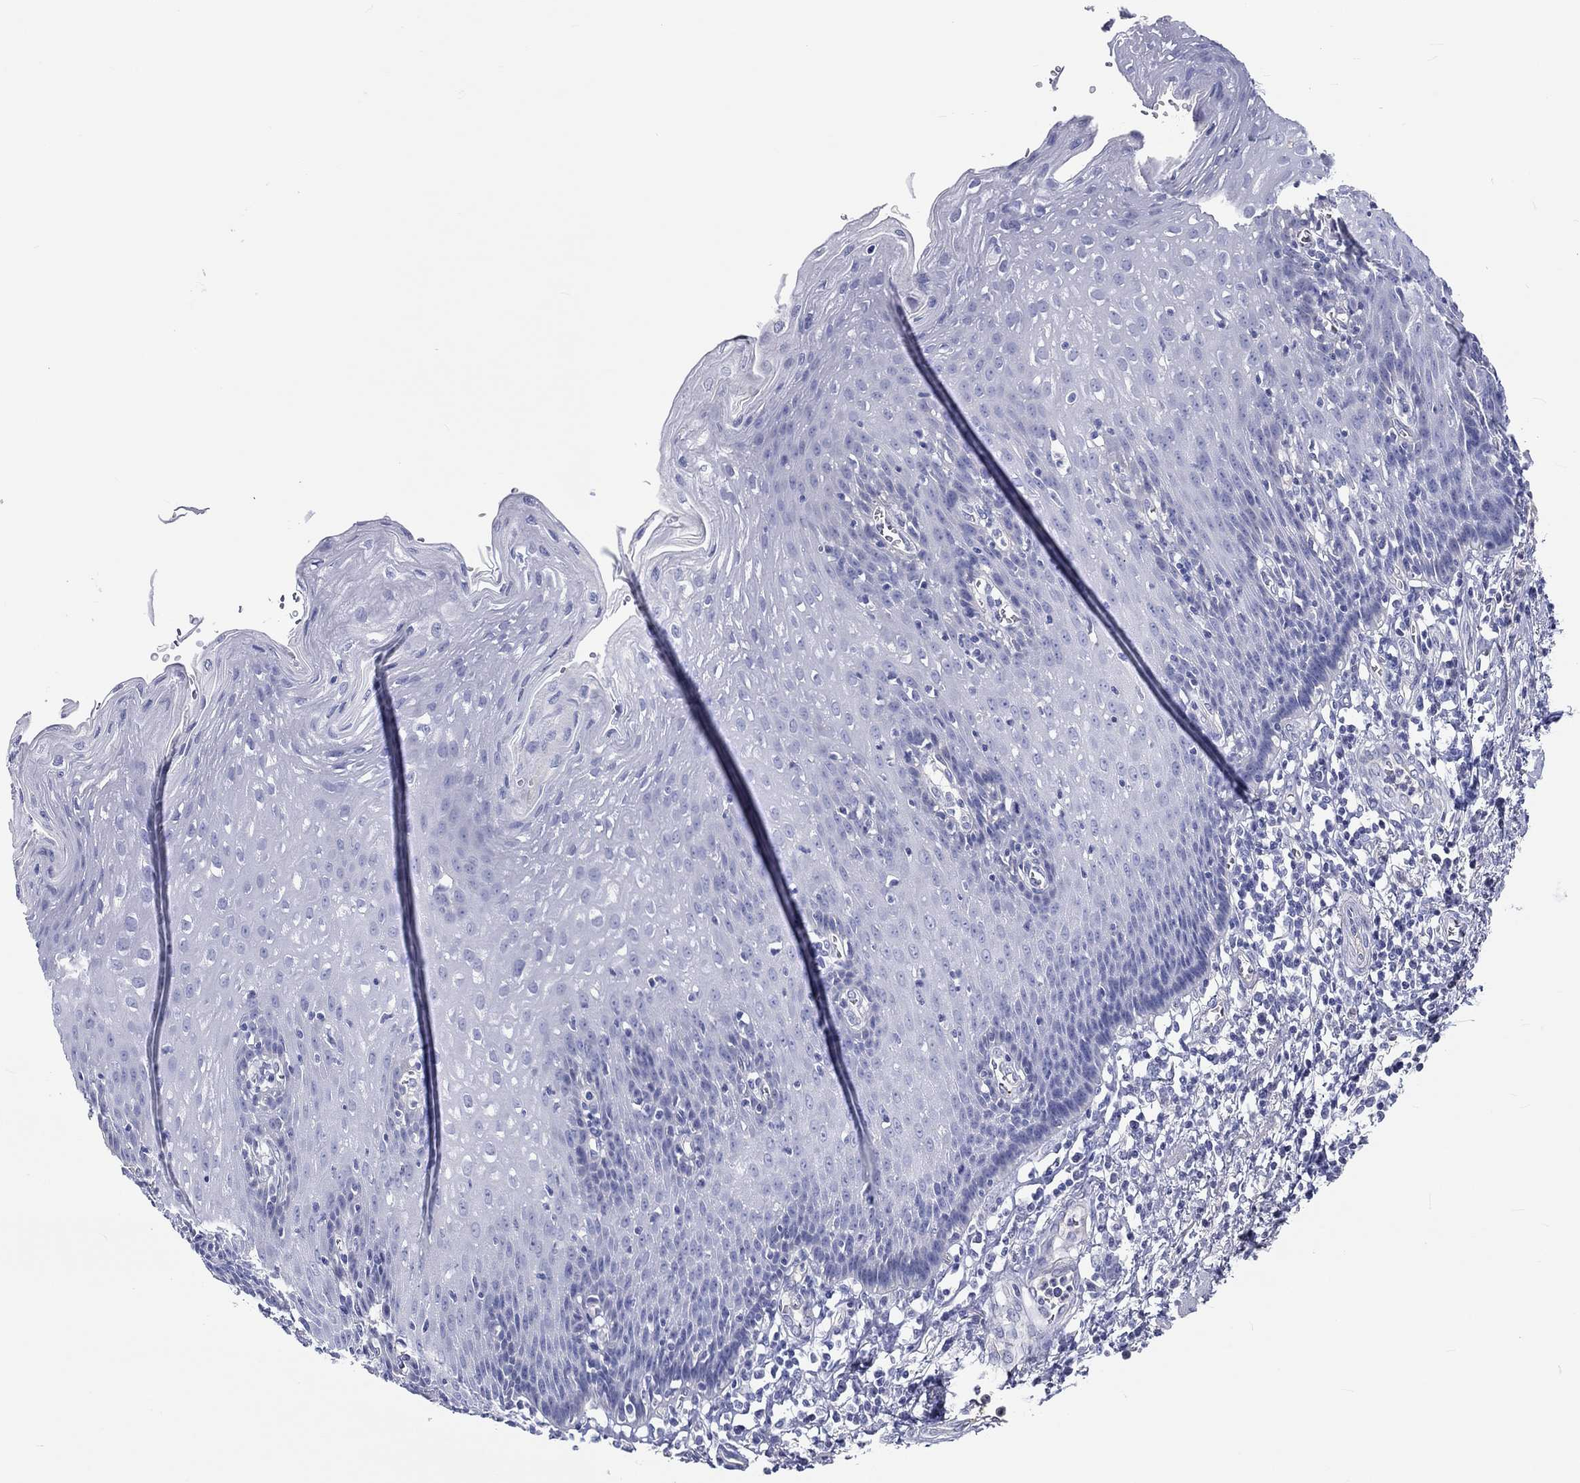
{"staining": {"intensity": "negative", "quantity": "none", "location": "none"}, "tissue": "esophagus", "cell_type": "Squamous epithelial cells", "image_type": "normal", "snomed": [{"axis": "morphology", "description": "Normal tissue, NOS"}, {"axis": "topography", "description": "Esophagus"}], "caption": "There is no significant staining in squamous epithelial cells of esophagus.", "gene": "CDY1B", "patient": {"sex": "male", "age": 57}}